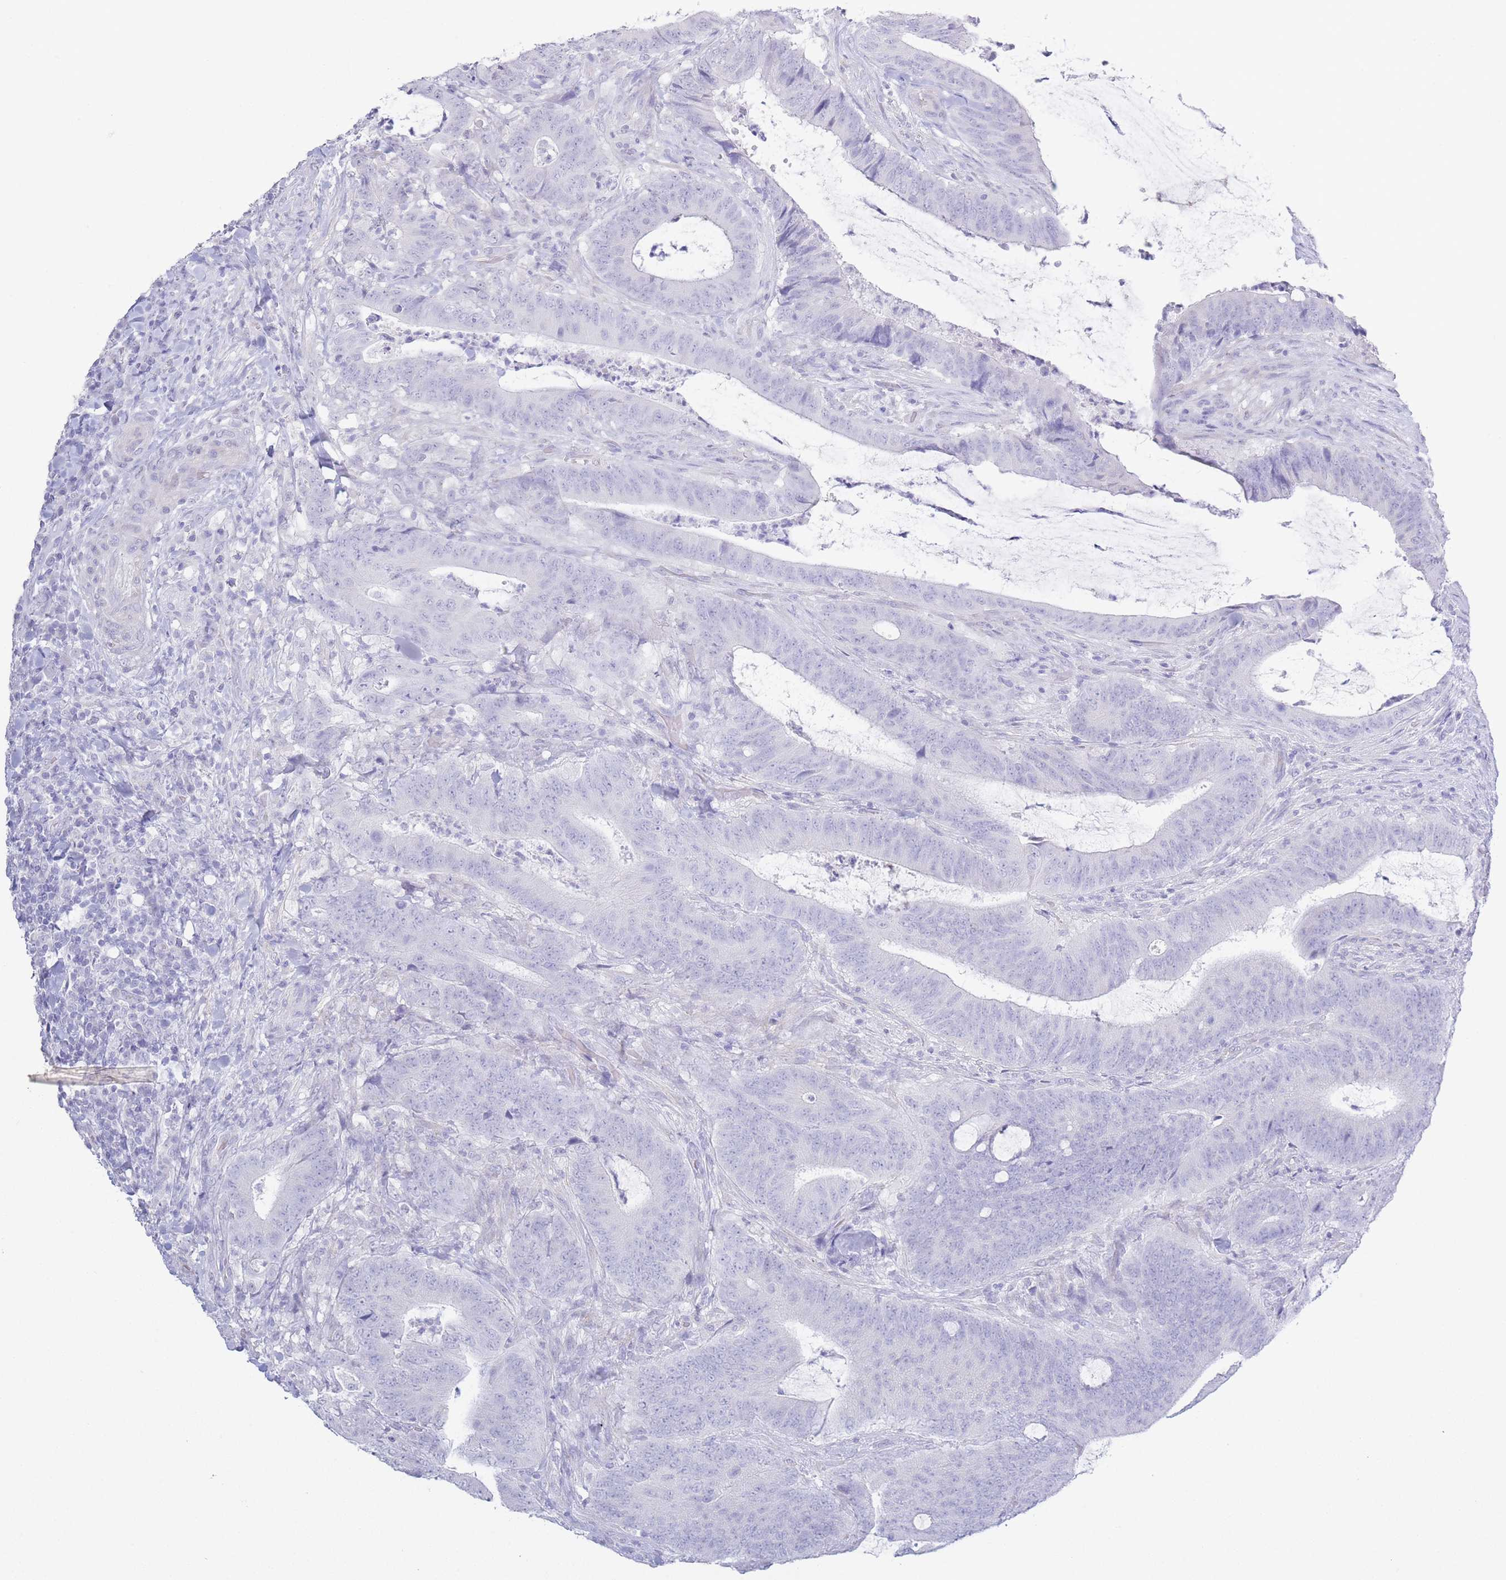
{"staining": {"intensity": "negative", "quantity": "none", "location": "none"}, "tissue": "colorectal cancer", "cell_type": "Tumor cells", "image_type": "cancer", "snomed": [{"axis": "morphology", "description": "Adenocarcinoma, NOS"}, {"axis": "topography", "description": "Colon"}], "caption": "The micrograph exhibits no staining of tumor cells in colorectal cancer (adenocarcinoma).", "gene": "PKLR", "patient": {"sex": "female", "age": 43}}